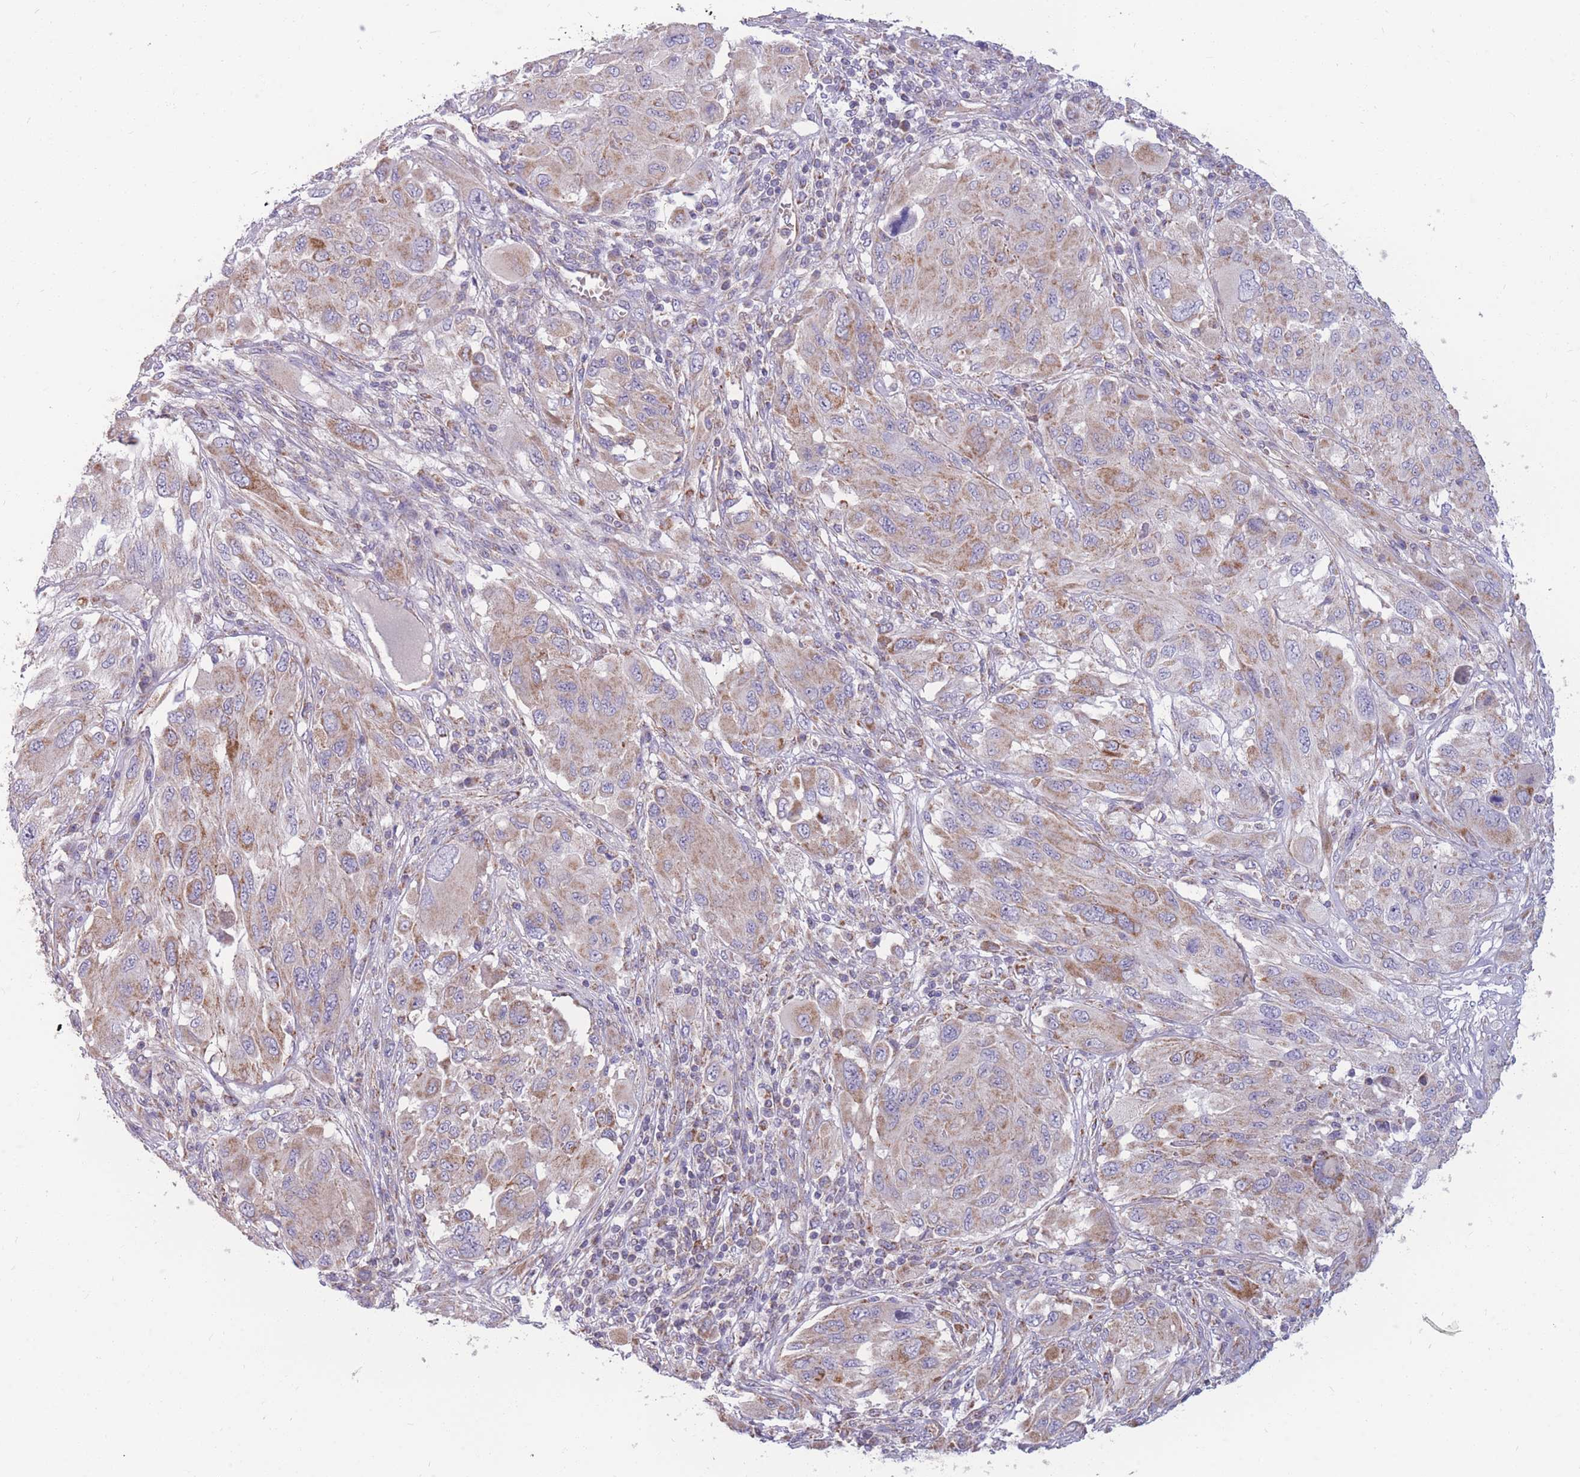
{"staining": {"intensity": "moderate", "quantity": "25%-75%", "location": "cytoplasmic/membranous"}, "tissue": "melanoma", "cell_type": "Tumor cells", "image_type": "cancer", "snomed": [{"axis": "morphology", "description": "Malignant melanoma, NOS"}, {"axis": "topography", "description": "Skin"}], "caption": "Melanoma stained with immunohistochemistry reveals moderate cytoplasmic/membranous positivity in about 25%-75% of tumor cells.", "gene": "MRPS9", "patient": {"sex": "female", "age": 91}}